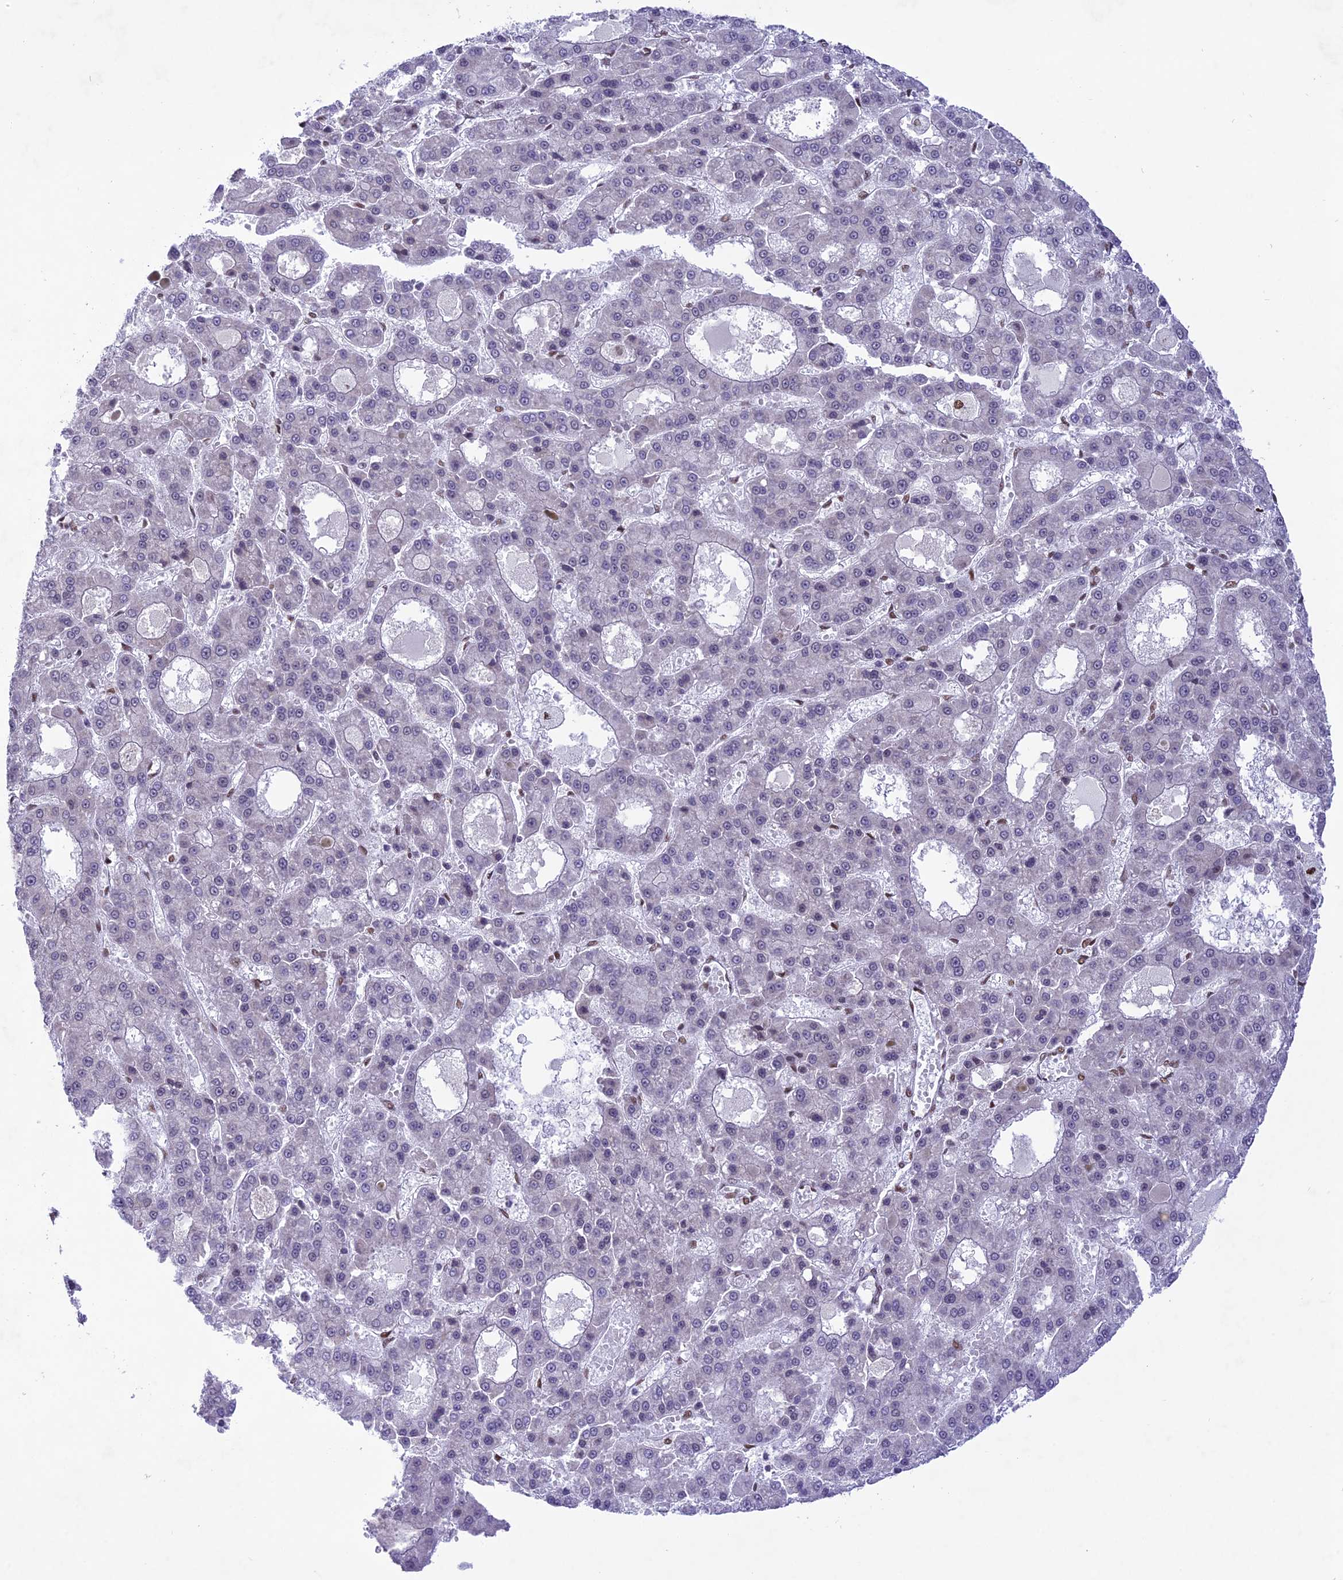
{"staining": {"intensity": "negative", "quantity": "none", "location": "none"}, "tissue": "liver cancer", "cell_type": "Tumor cells", "image_type": "cancer", "snomed": [{"axis": "morphology", "description": "Carcinoma, Hepatocellular, NOS"}, {"axis": "topography", "description": "Liver"}], "caption": "This is a image of immunohistochemistry staining of liver hepatocellular carcinoma, which shows no expression in tumor cells.", "gene": "DDX1", "patient": {"sex": "male", "age": 70}}